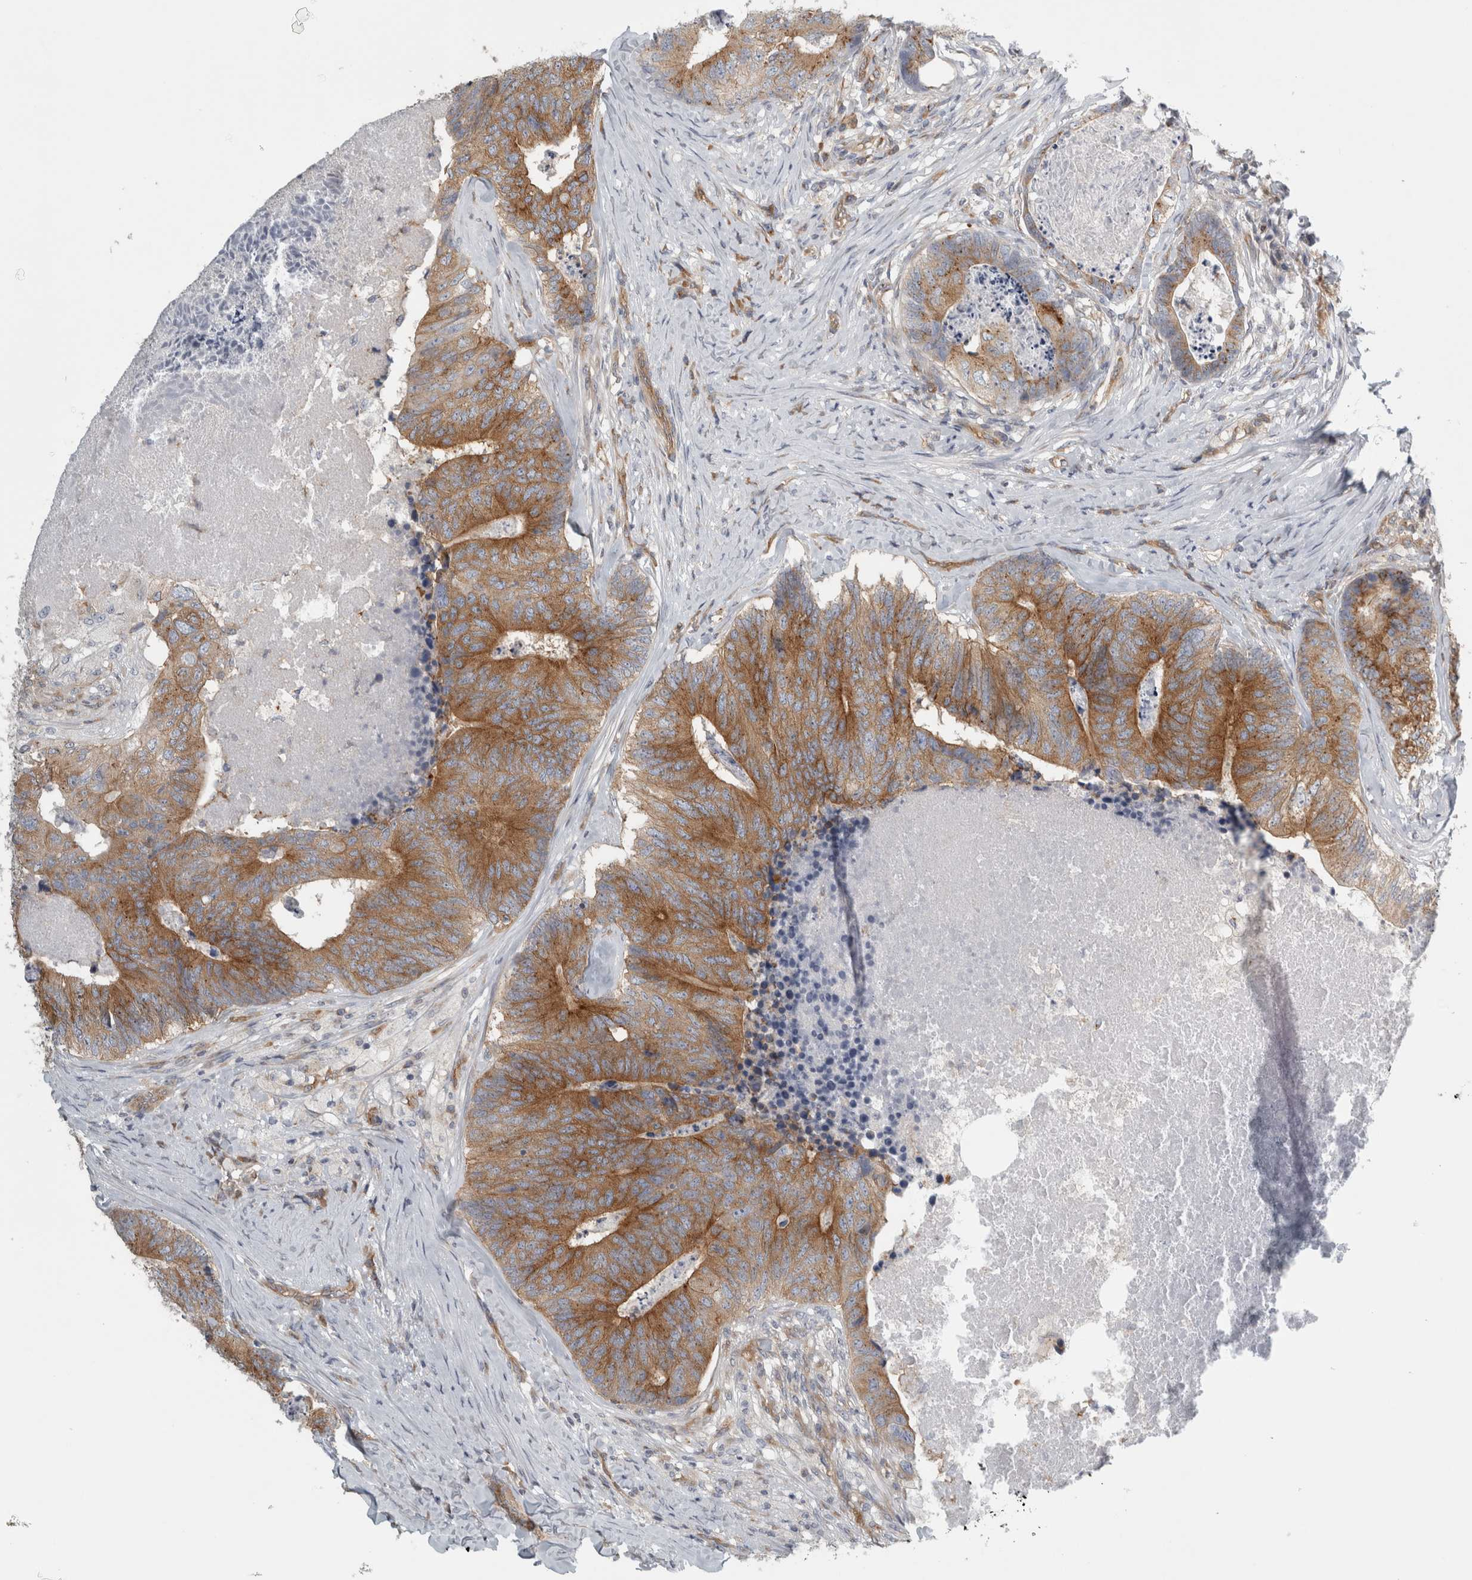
{"staining": {"intensity": "moderate", "quantity": ">75%", "location": "cytoplasmic/membranous"}, "tissue": "colorectal cancer", "cell_type": "Tumor cells", "image_type": "cancer", "snomed": [{"axis": "morphology", "description": "Adenocarcinoma, NOS"}, {"axis": "topography", "description": "Colon"}], "caption": "Brown immunohistochemical staining in colorectal cancer reveals moderate cytoplasmic/membranous expression in about >75% of tumor cells.", "gene": "PEX6", "patient": {"sex": "female", "age": 67}}